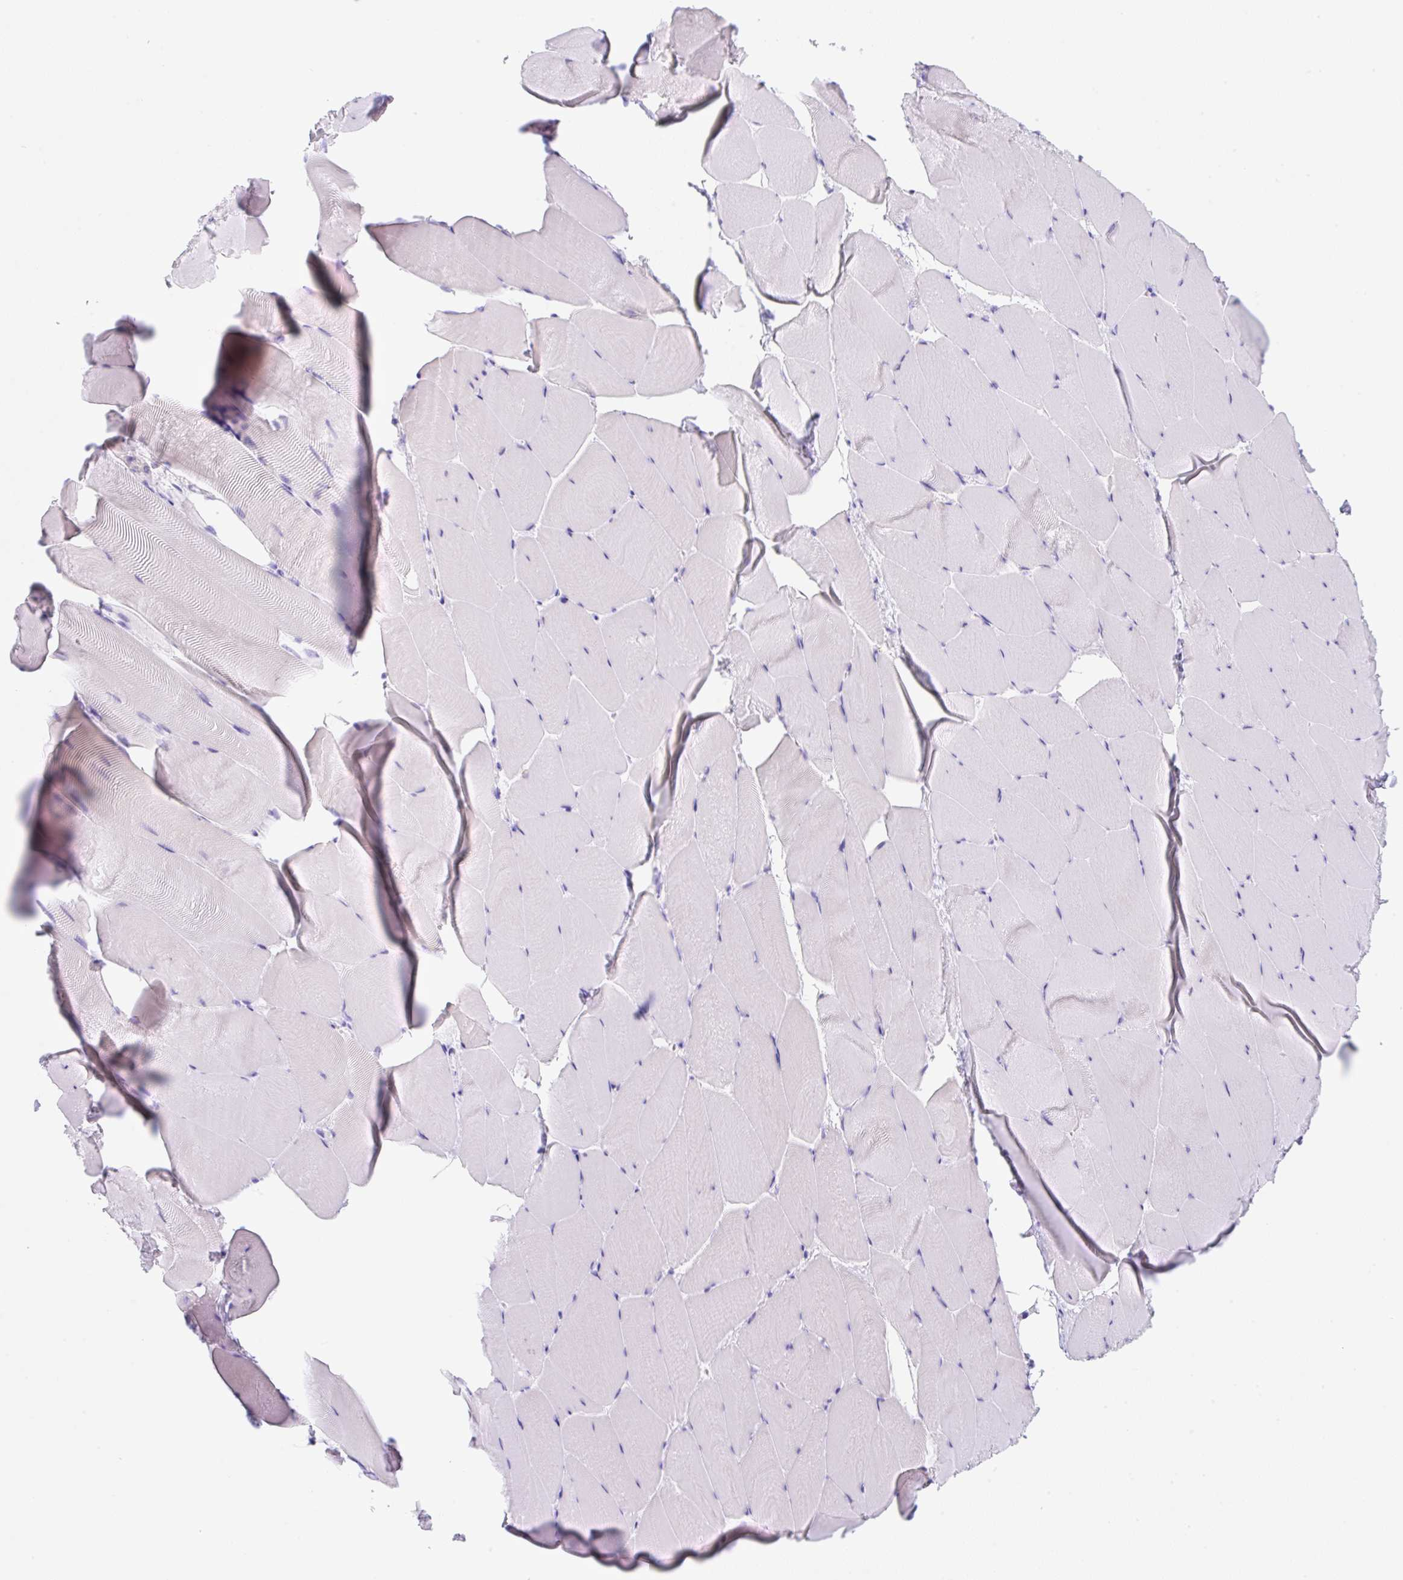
{"staining": {"intensity": "negative", "quantity": "none", "location": "none"}, "tissue": "skeletal muscle", "cell_type": "Myocytes", "image_type": "normal", "snomed": [{"axis": "morphology", "description": "Normal tissue, NOS"}, {"axis": "topography", "description": "Skeletal muscle"}], "caption": "Immunohistochemistry of normal human skeletal muscle displays no expression in myocytes.", "gene": "KLK8", "patient": {"sex": "female", "age": 64}}